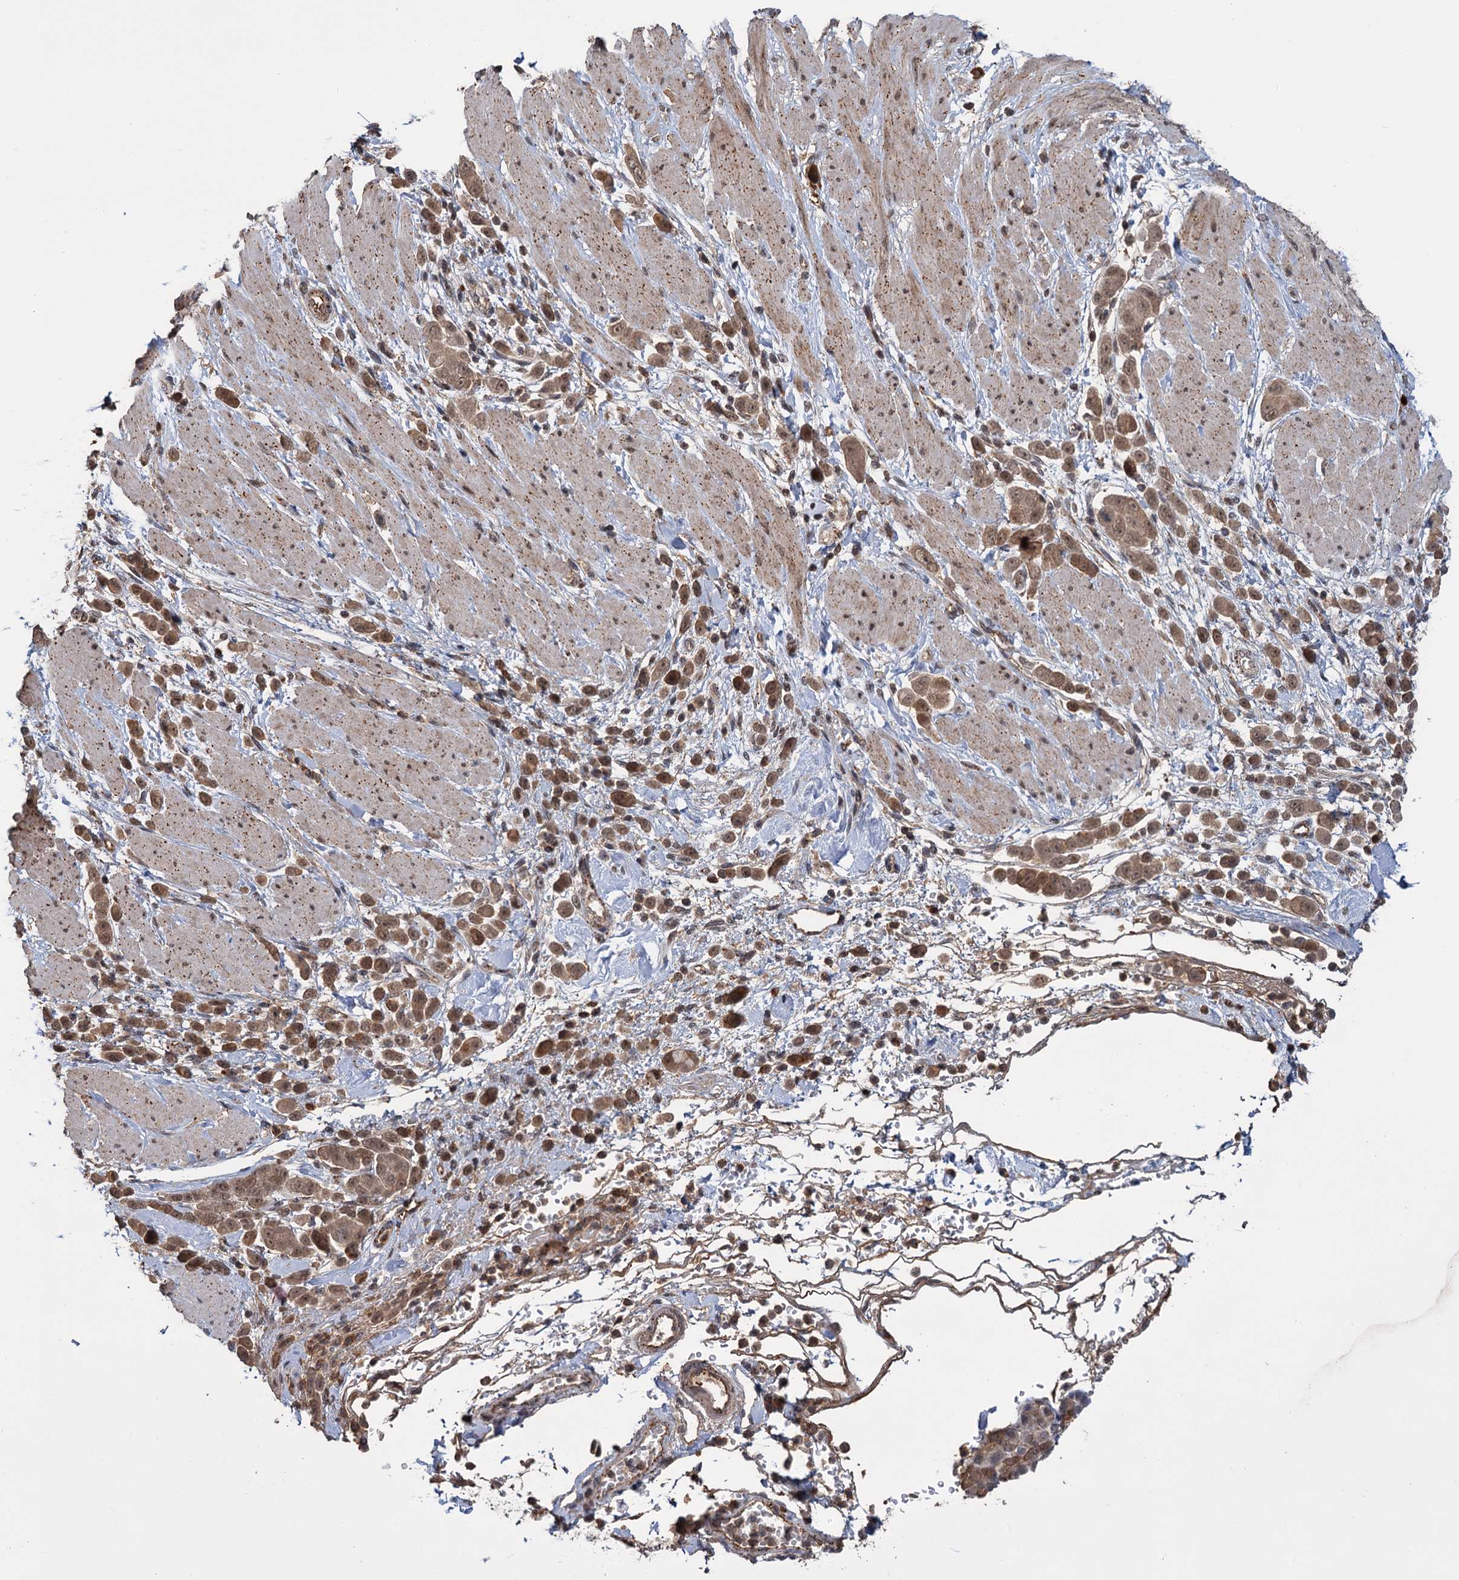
{"staining": {"intensity": "moderate", "quantity": ">75%", "location": "cytoplasmic/membranous,nuclear"}, "tissue": "pancreatic cancer", "cell_type": "Tumor cells", "image_type": "cancer", "snomed": [{"axis": "morphology", "description": "Normal tissue, NOS"}, {"axis": "morphology", "description": "Adenocarcinoma, NOS"}, {"axis": "topography", "description": "Pancreas"}], "caption": "Immunohistochemical staining of pancreatic adenocarcinoma shows moderate cytoplasmic/membranous and nuclear protein expression in about >75% of tumor cells.", "gene": "KANSL2", "patient": {"sex": "female", "age": 64}}